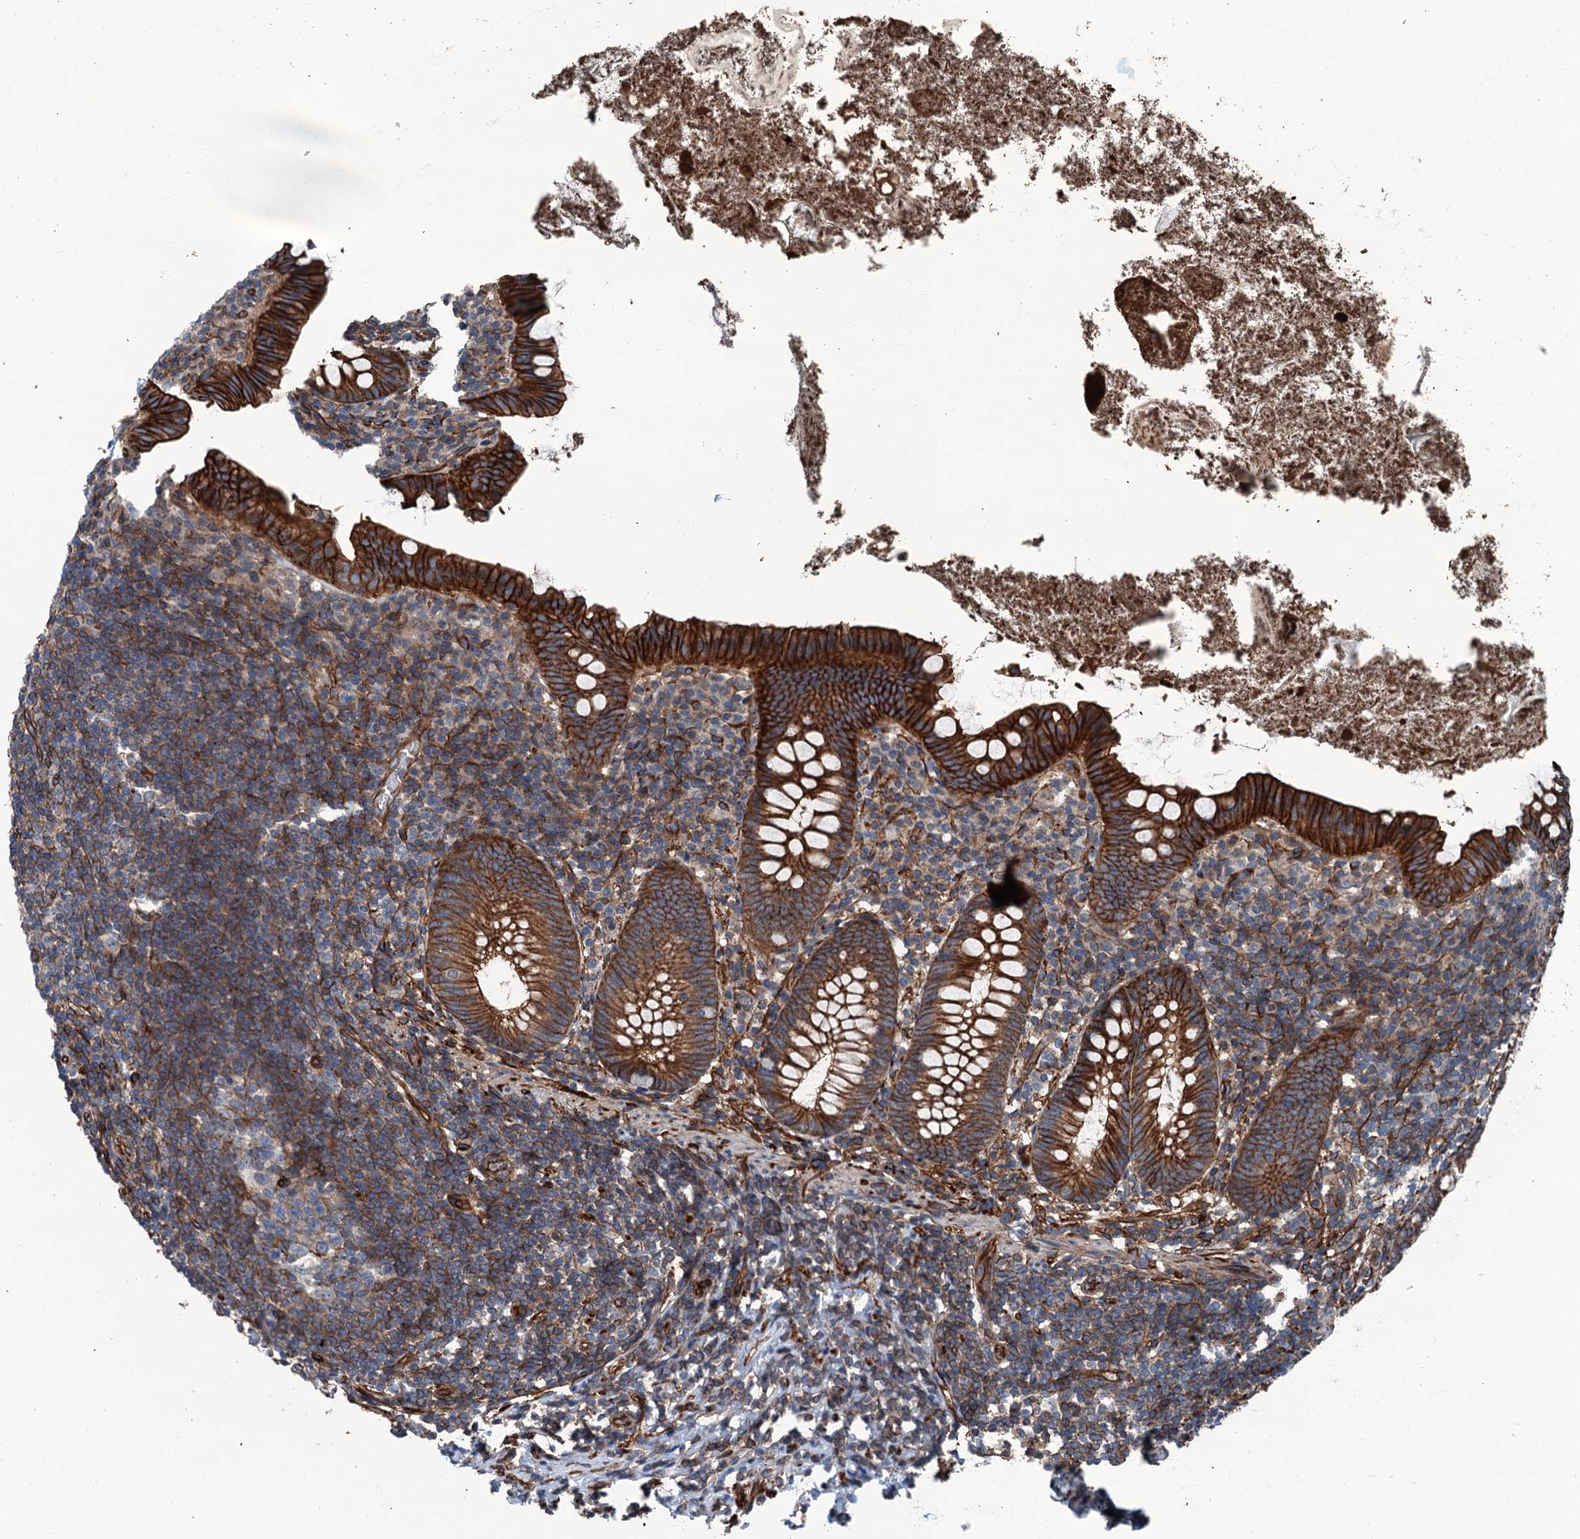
{"staining": {"intensity": "strong", "quantity": ">75%", "location": "cytoplasmic/membranous"}, "tissue": "appendix", "cell_type": "Glandular cells", "image_type": "normal", "snomed": [{"axis": "morphology", "description": "Normal tissue, NOS"}, {"axis": "topography", "description": "Appendix"}], "caption": "Appendix stained for a protein (brown) demonstrates strong cytoplasmic/membranous positive positivity in approximately >75% of glandular cells.", "gene": "NMRAL1", "patient": {"sex": "female", "age": 51}}